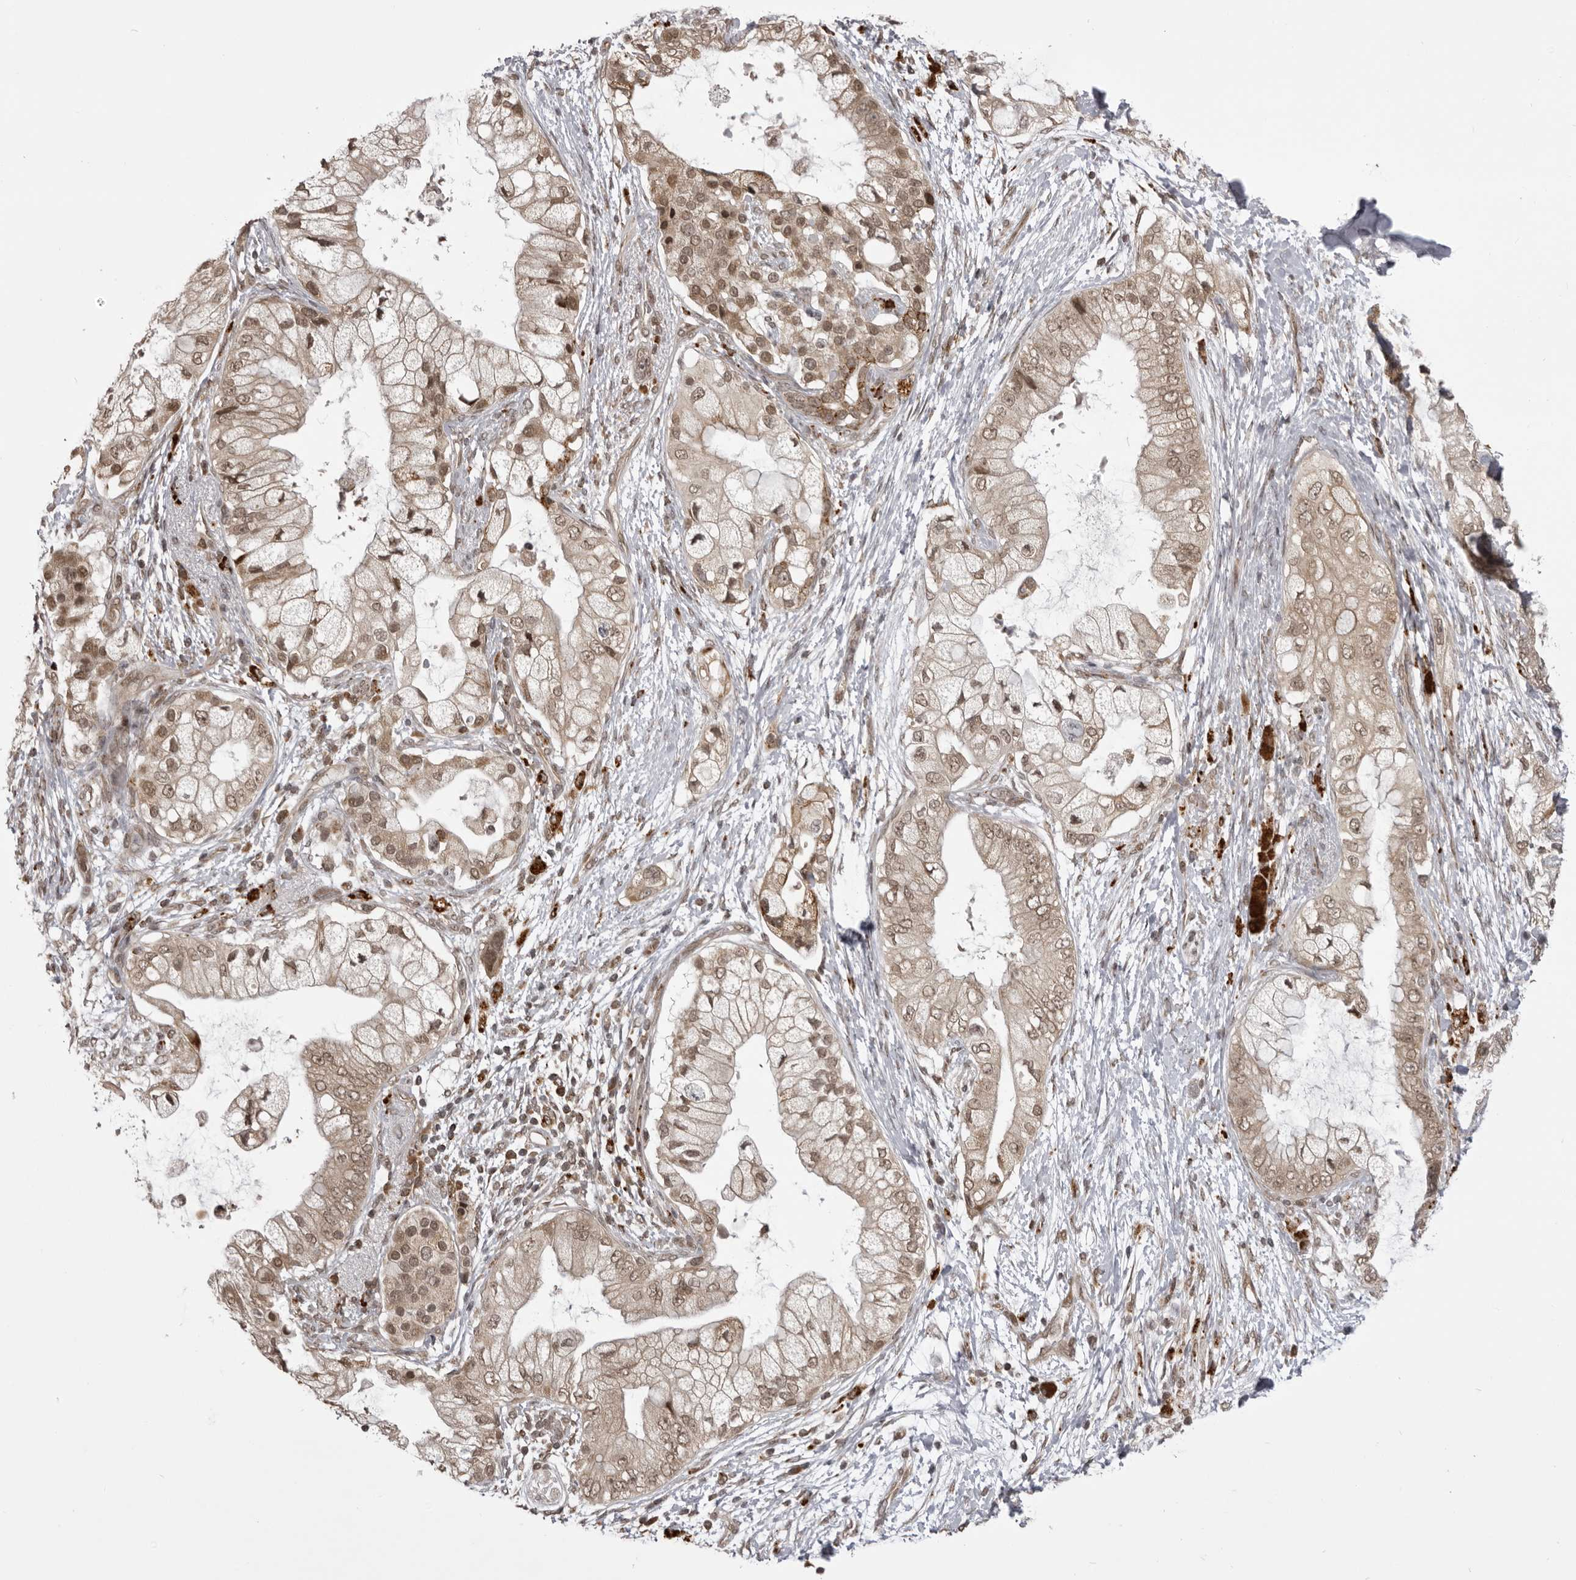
{"staining": {"intensity": "moderate", "quantity": ">75%", "location": "cytoplasmic/membranous,nuclear"}, "tissue": "pancreatic cancer", "cell_type": "Tumor cells", "image_type": "cancer", "snomed": [{"axis": "morphology", "description": "Adenocarcinoma, NOS"}, {"axis": "topography", "description": "Pancreas"}], "caption": "High-power microscopy captured an immunohistochemistry (IHC) histopathology image of pancreatic cancer, revealing moderate cytoplasmic/membranous and nuclear positivity in approximately >75% of tumor cells.", "gene": "C1orf109", "patient": {"sex": "male", "age": 53}}